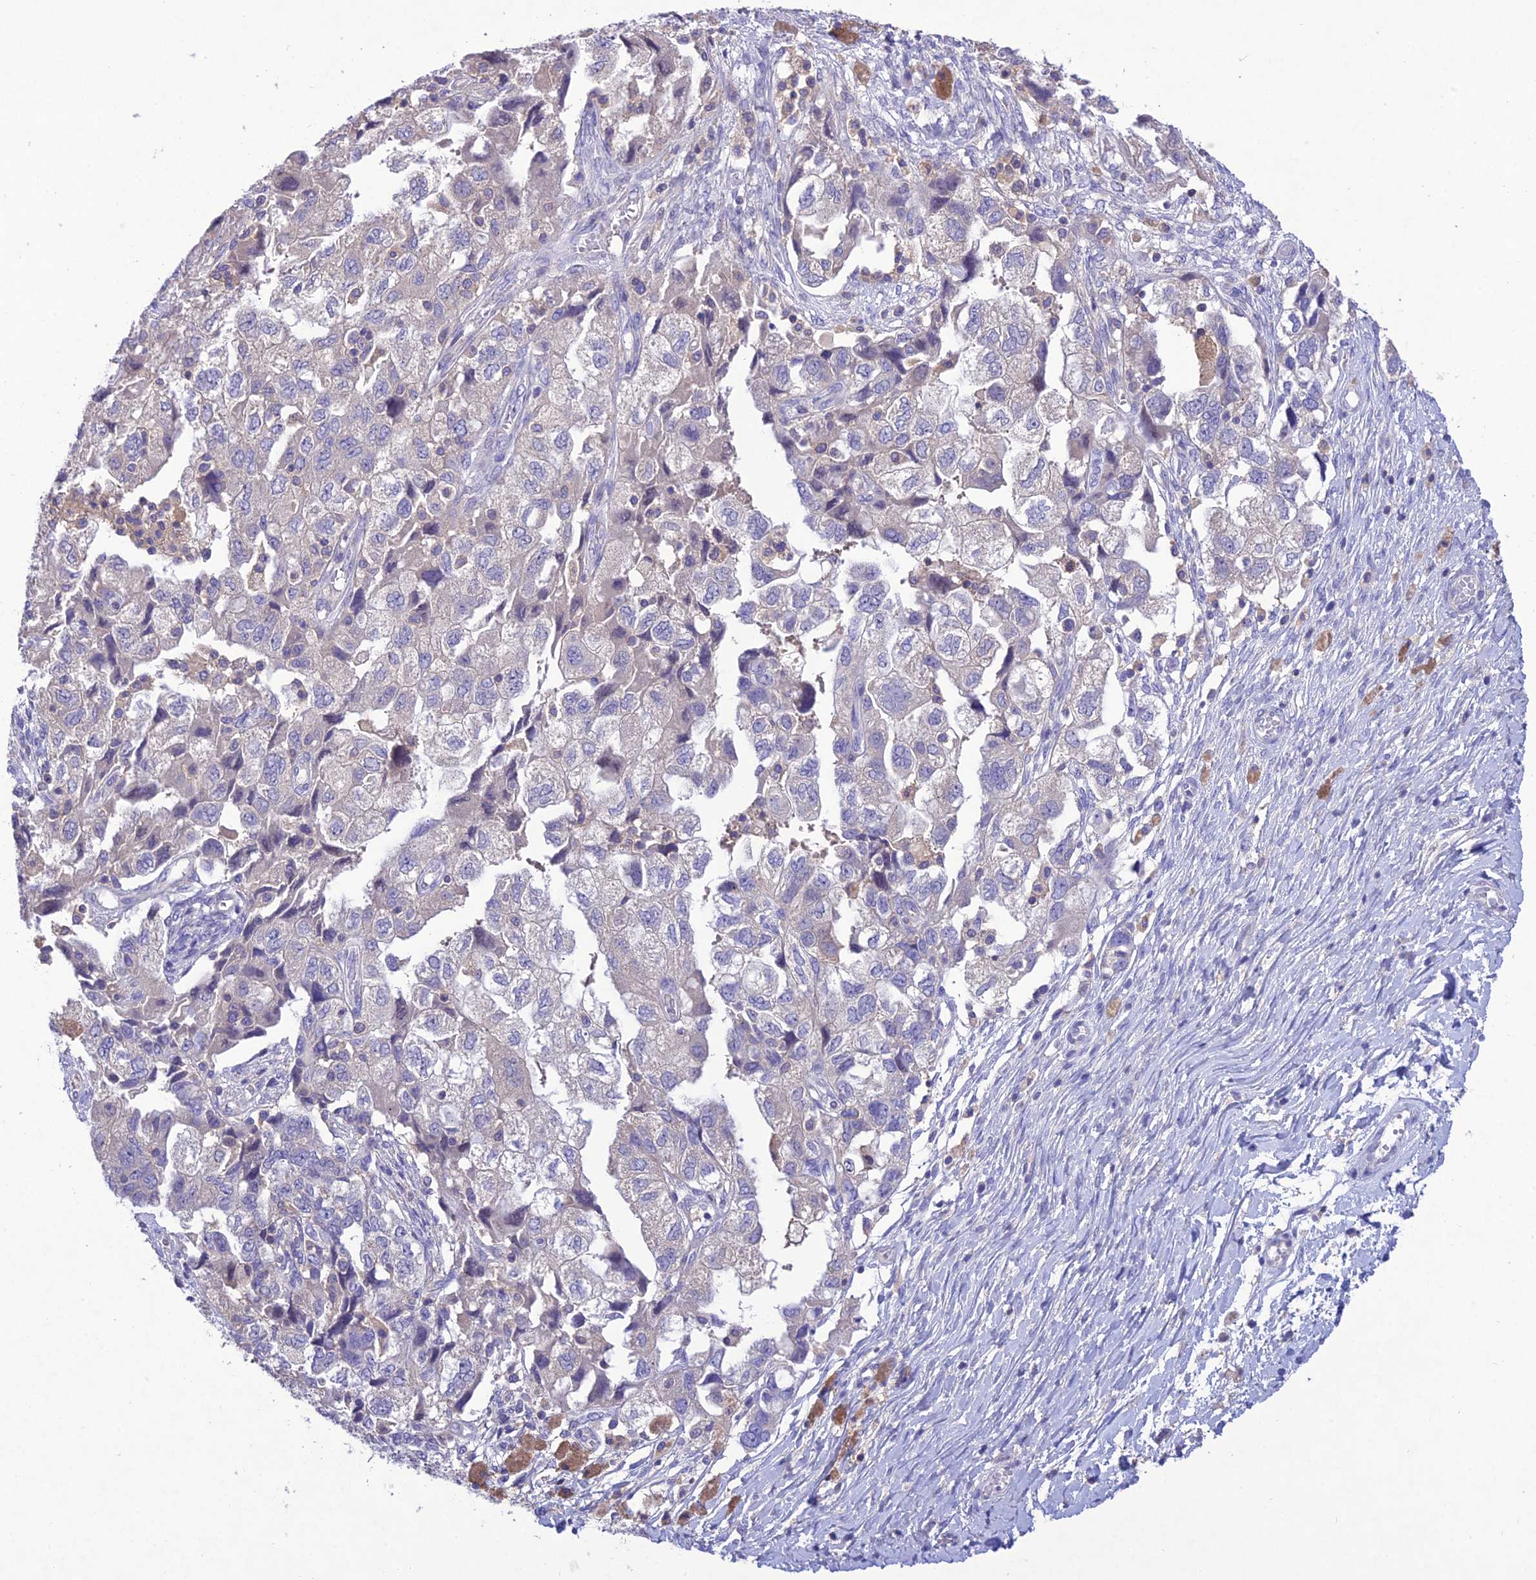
{"staining": {"intensity": "negative", "quantity": "none", "location": "none"}, "tissue": "ovarian cancer", "cell_type": "Tumor cells", "image_type": "cancer", "snomed": [{"axis": "morphology", "description": "Carcinoma, NOS"}, {"axis": "morphology", "description": "Cystadenocarcinoma, serous, NOS"}, {"axis": "topography", "description": "Ovary"}], "caption": "This is an IHC photomicrograph of ovarian carcinoma. There is no staining in tumor cells.", "gene": "SNX24", "patient": {"sex": "female", "age": 69}}